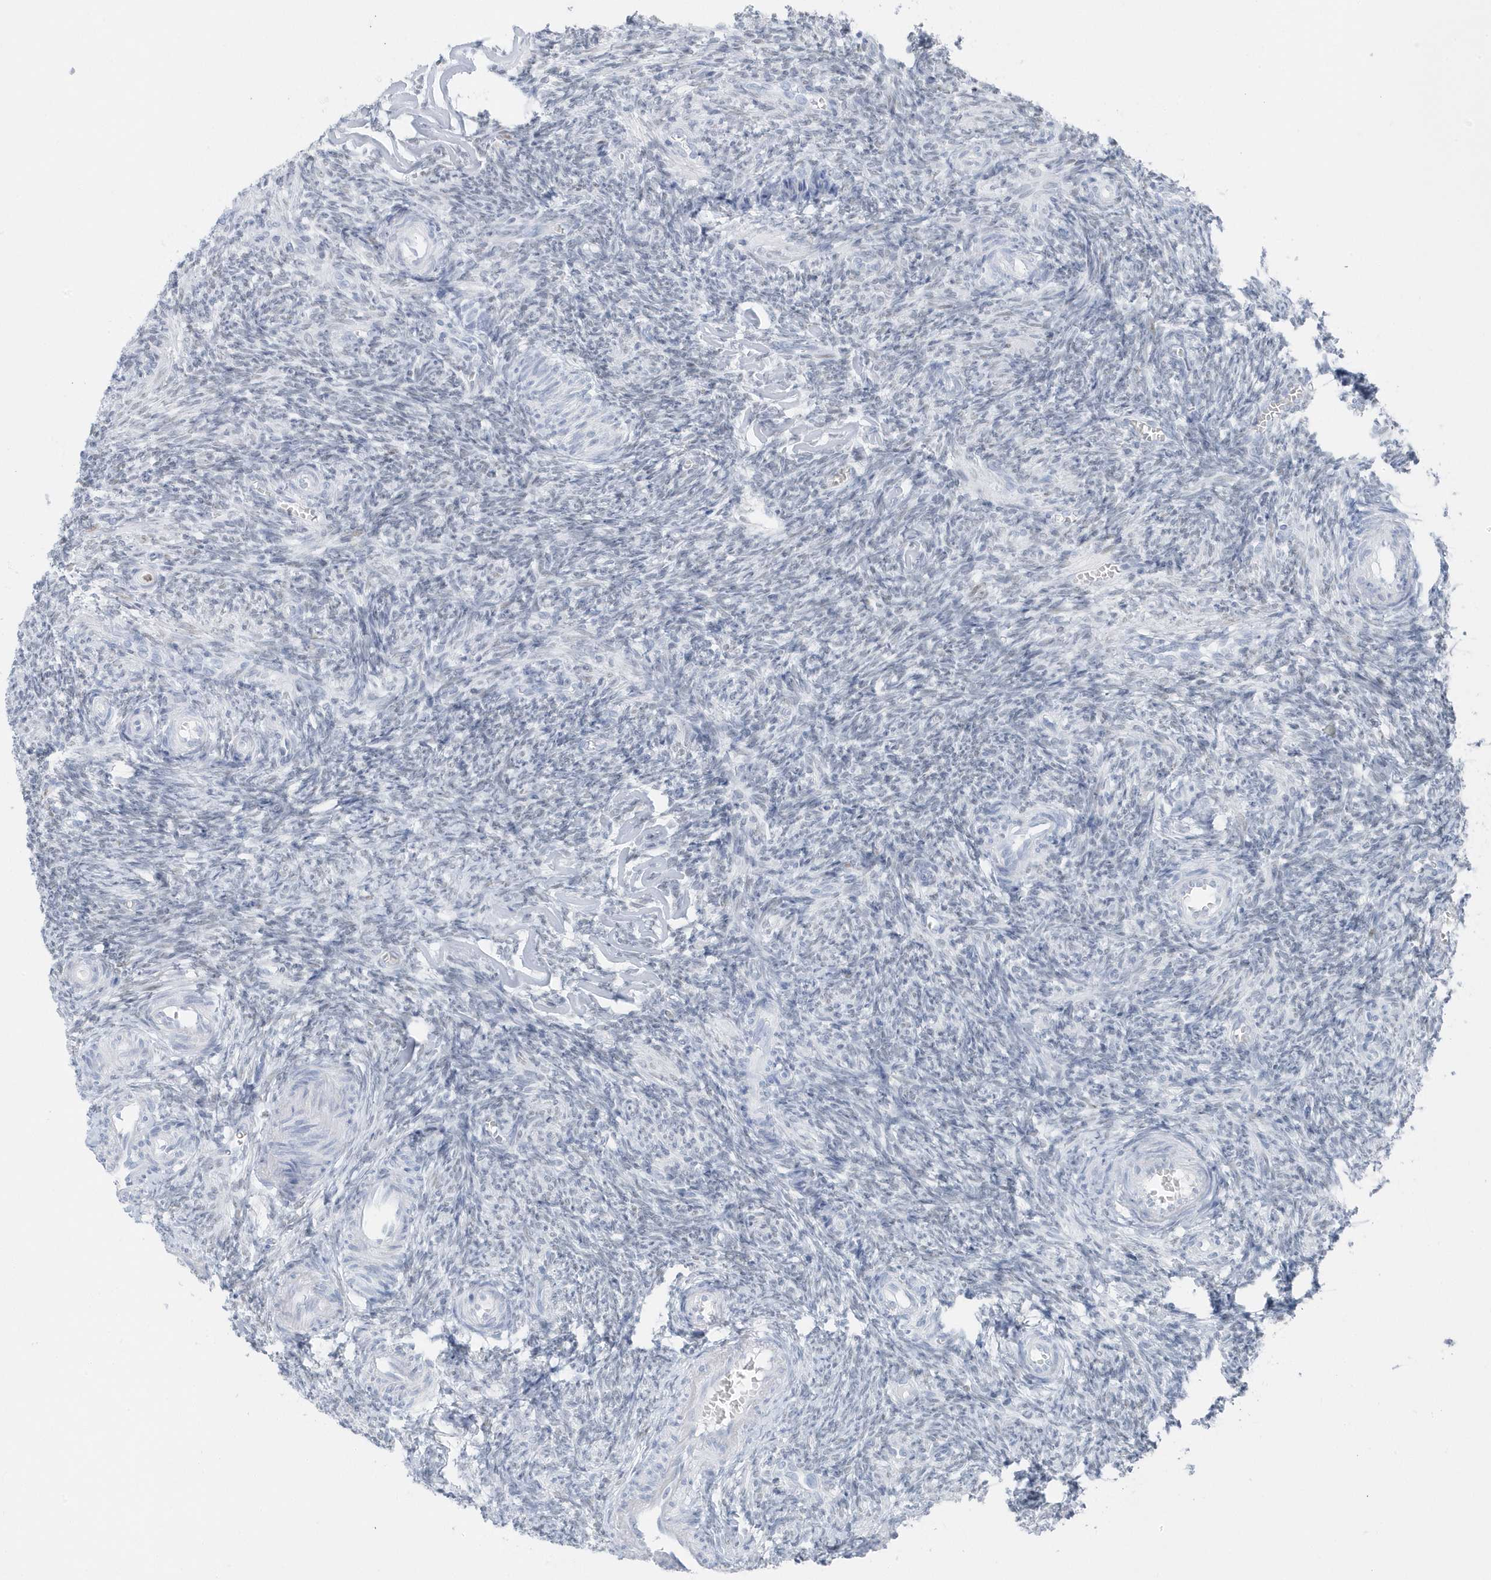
{"staining": {"intensity": "negative", "quantity": "none", "location": "none"}, "tissue": "ovary", "cell_type": "Ovarian stroma cells", "image_type": "normal", "snomed": [{"axis": "morphology", "description": "Normal tissue, NOS"}, {"axis": "topography", "description": "Ovary"}], "caption": "Protein analysis of benign ovary demonstrates no significant staining in ovarian stroma cells.", "gene": "SMIM34", "patient": {"sex": "female", "age": 27}}